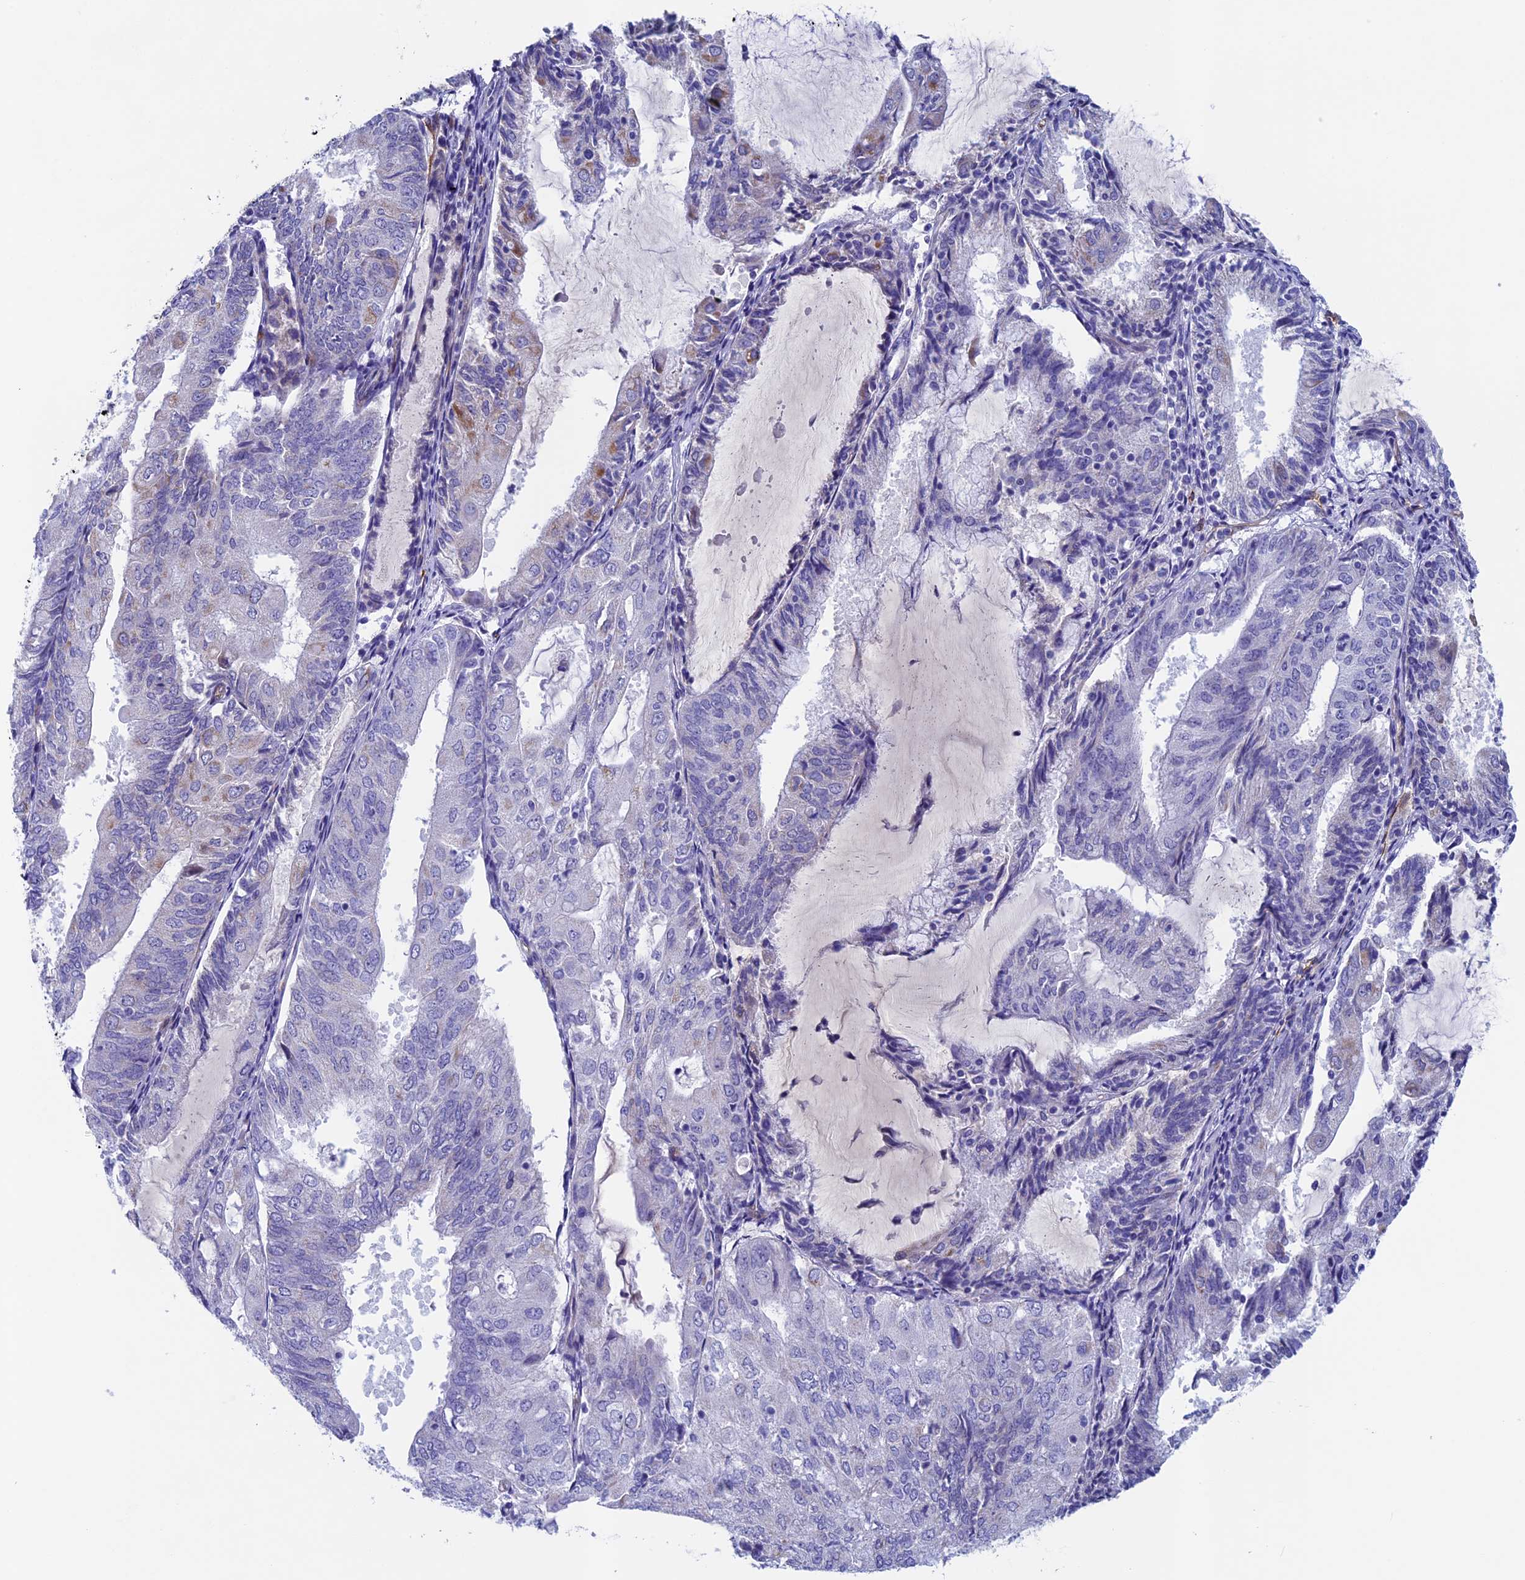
{"staining": {"intensity": "negative", "quantity": "none", "location": "none"}, "tissue": "endometrial cancer", "cell_type": "Tumor cells", "image_type": "cancer", "snomed": [{"axis": "morphology", "description": "Adenocarcinoma, NOS"}, {"axis": "topography", "description": "Endometrium"}], "caption": "This is an immunohistochemistry image of human adenocarcinoma (endometrial). There is no staining in tumor cells.", "gene": "INSYN1", "patient": {"sex": "female", "age": 81}}